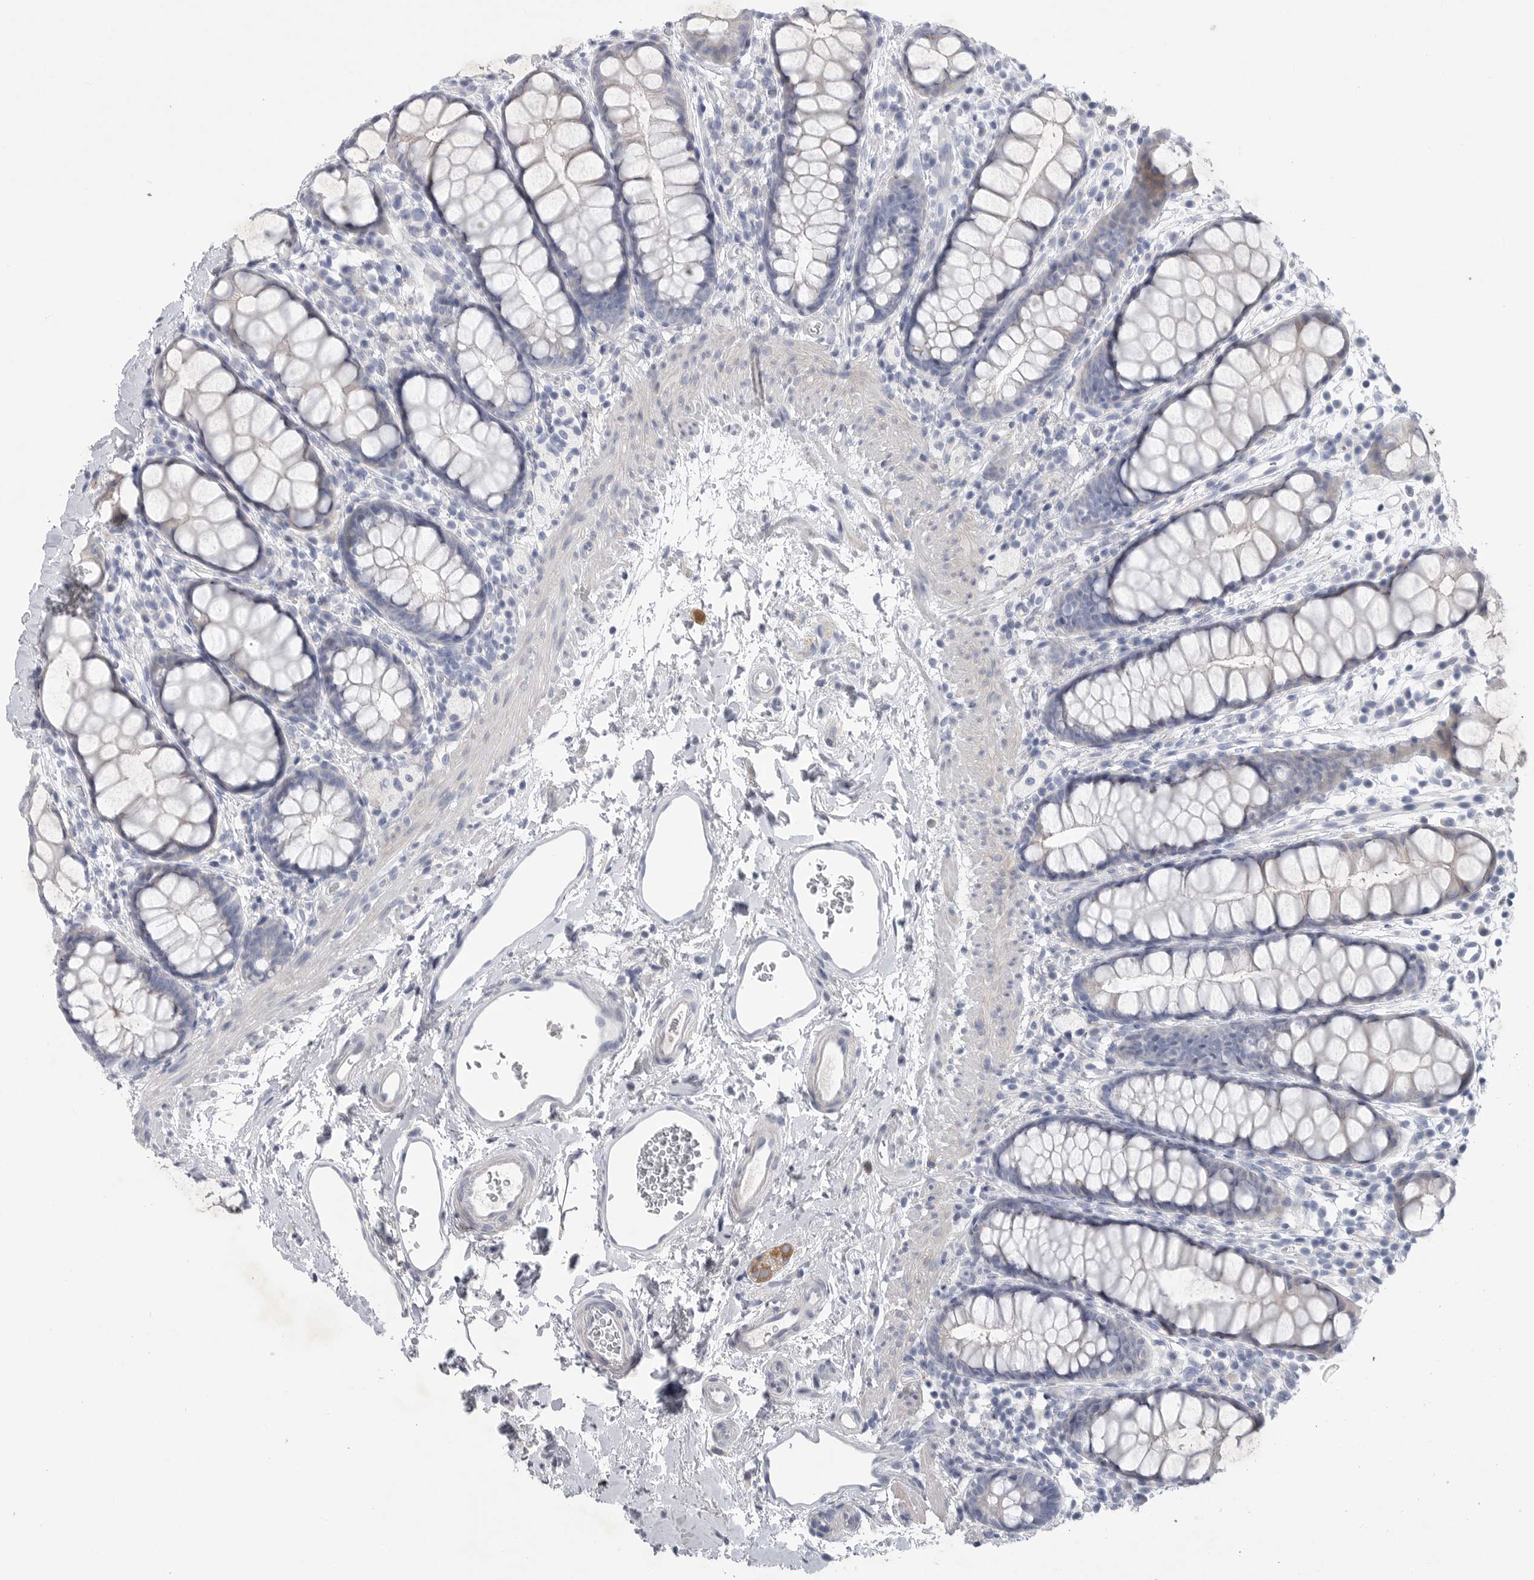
{"staining": {"intensity": "negative", "quantity": "none", "location": "none"}, "tissue": "rectum", "cell_type": "Glandular cells", "image_type": "normal", "snomed": [{"axis": "morphology", "description": "Normal tissue, NOS"}, {"axis": "topography", "description": "Rectum"}], "caption": "Human rectum stained for a protein using immunohistochemistry (IHC) displays no expression in glandular cells.", "gene": "CAMK2B", "patient": {"sex": "female", "age": 65}}